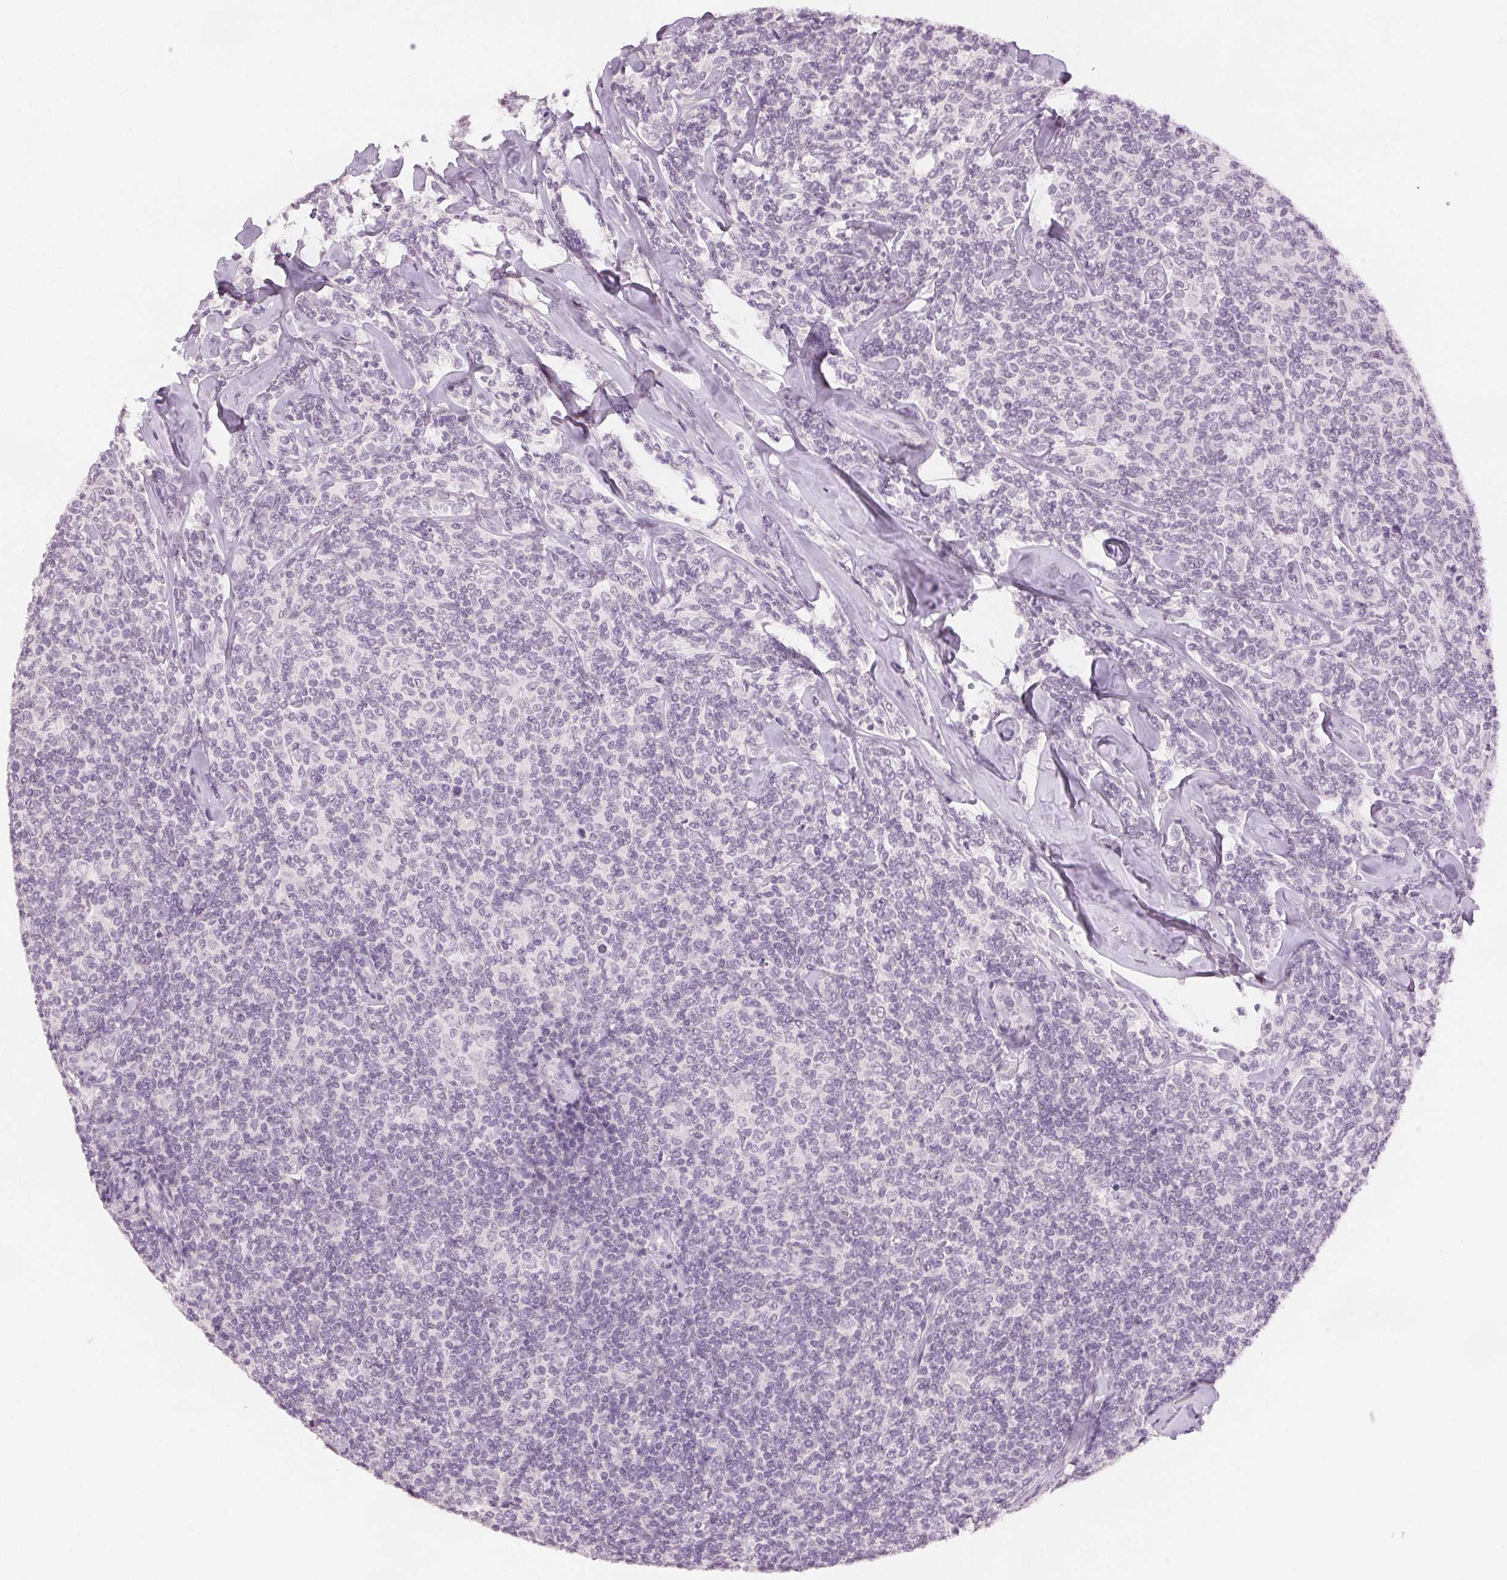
{"staining": {"intensity": "negative", "quantity": "none", "location": "none"}, "tissue": "lymphoma", "cell_type": "Tumor cells", "image_type": "cancer", "snomed": [{"axis": "morphology", "description": "Malignant lymphoma, non-Hodgkin's type, Low grade"}, {"axis": "topography", "description": "Lymph node"}], "caption": "Immunohistochemical staining of human malignant lymphoma, non-Hodgkin's type (low-grade) shows no significant expression in tumor cells.", "gene": "SCGN", "patient": {"sex": "female", "age": 56}}